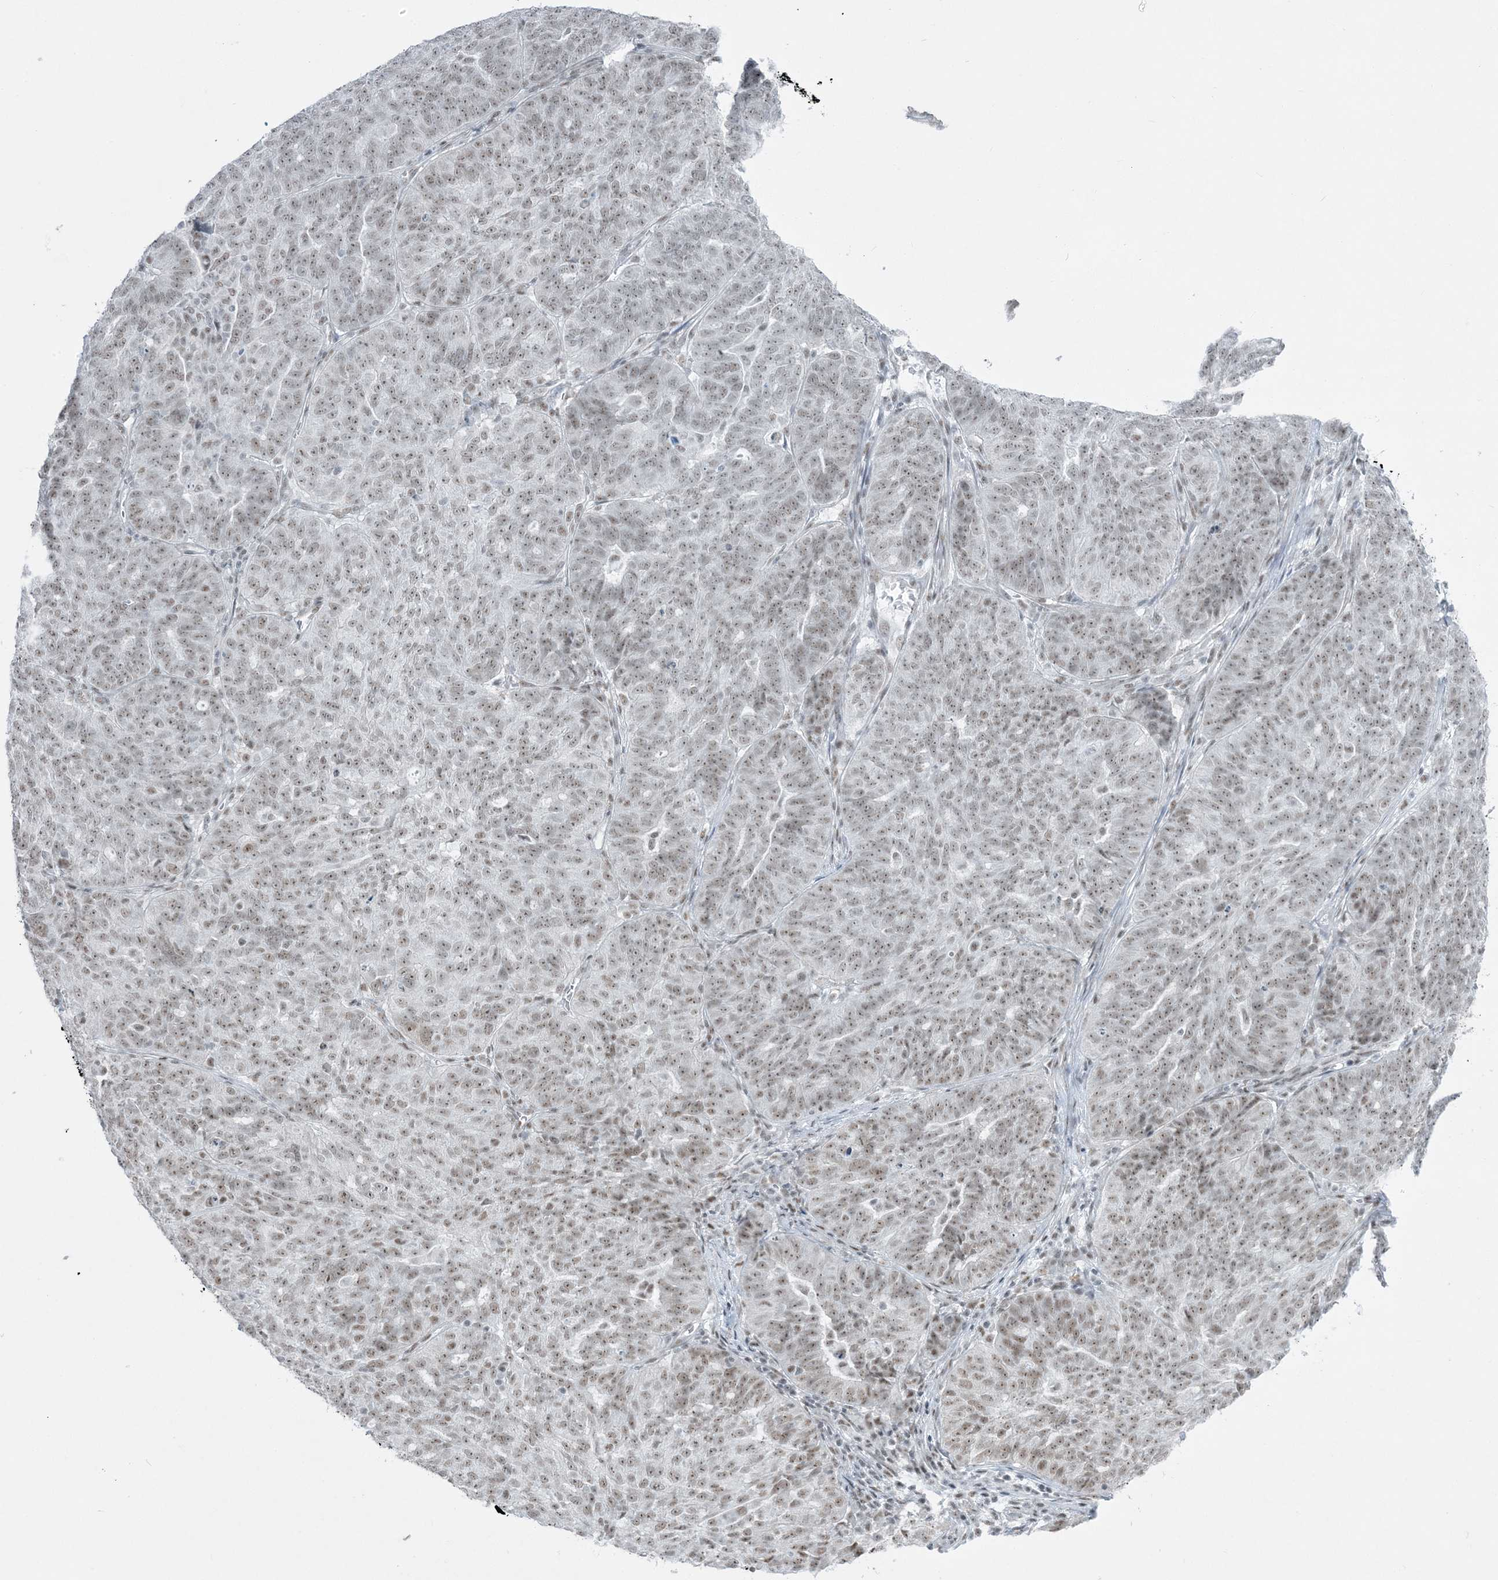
{"staining": {"intensity": "weak", "quantity": ">75%", "location": "nuclear"}, "tissue": "ovarian cancer", "cell_type": "Tumor cells", "image_type": "cancer", "snomed": [{"axis": "morphology", "description": "Cystadenocarcinoma, serous, NOS"}, {"axis": "topography", "description": "Ovary"}], "caption": "Tumor cells exhibit low levels of weak nuclear staining in approximately >75% of cells in ovarian cancer. (IHC, brightfield microscopy, high magnification).", "gene": "ZNF787", "patient": {"sex": "female", "age": 59}}